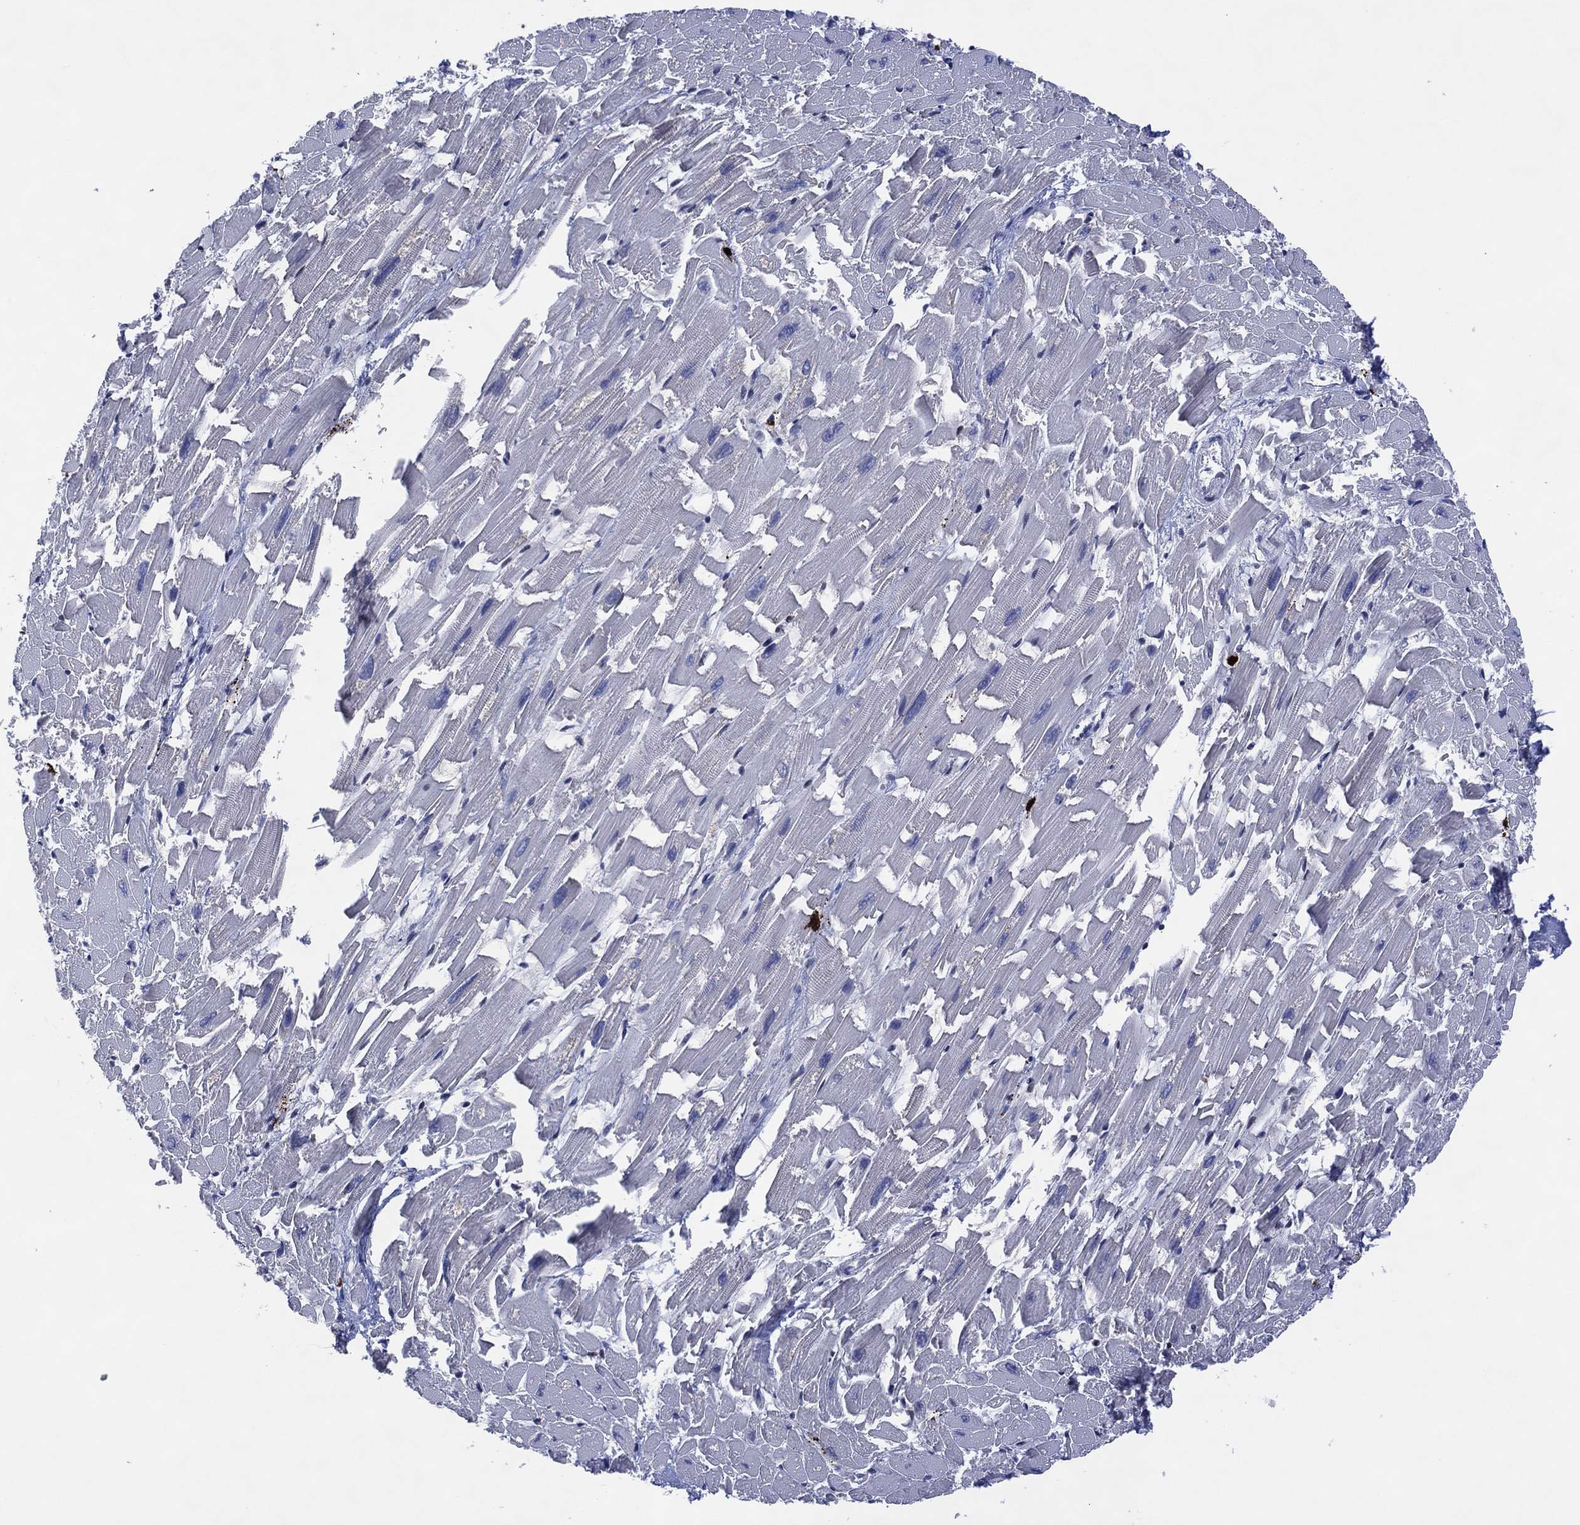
{"staining": {"intensity": "negative", "quantity": "none", "location": "none"}, "tissue": "heart muscle", "cell_type": "Cardiomyocytes", "image_type": "normal", "snomed": [{"axis": "morphology", "description": "Normal tissue, NOS"}, {"axis": "topography", "description": "Heart"}], "caption": "This is an IHC photomicrograph of normal heart muscle. There is no positivity in cardiomyocytes.", "gene": "USP26", "patient": {"sex": "female", "age": 64}}